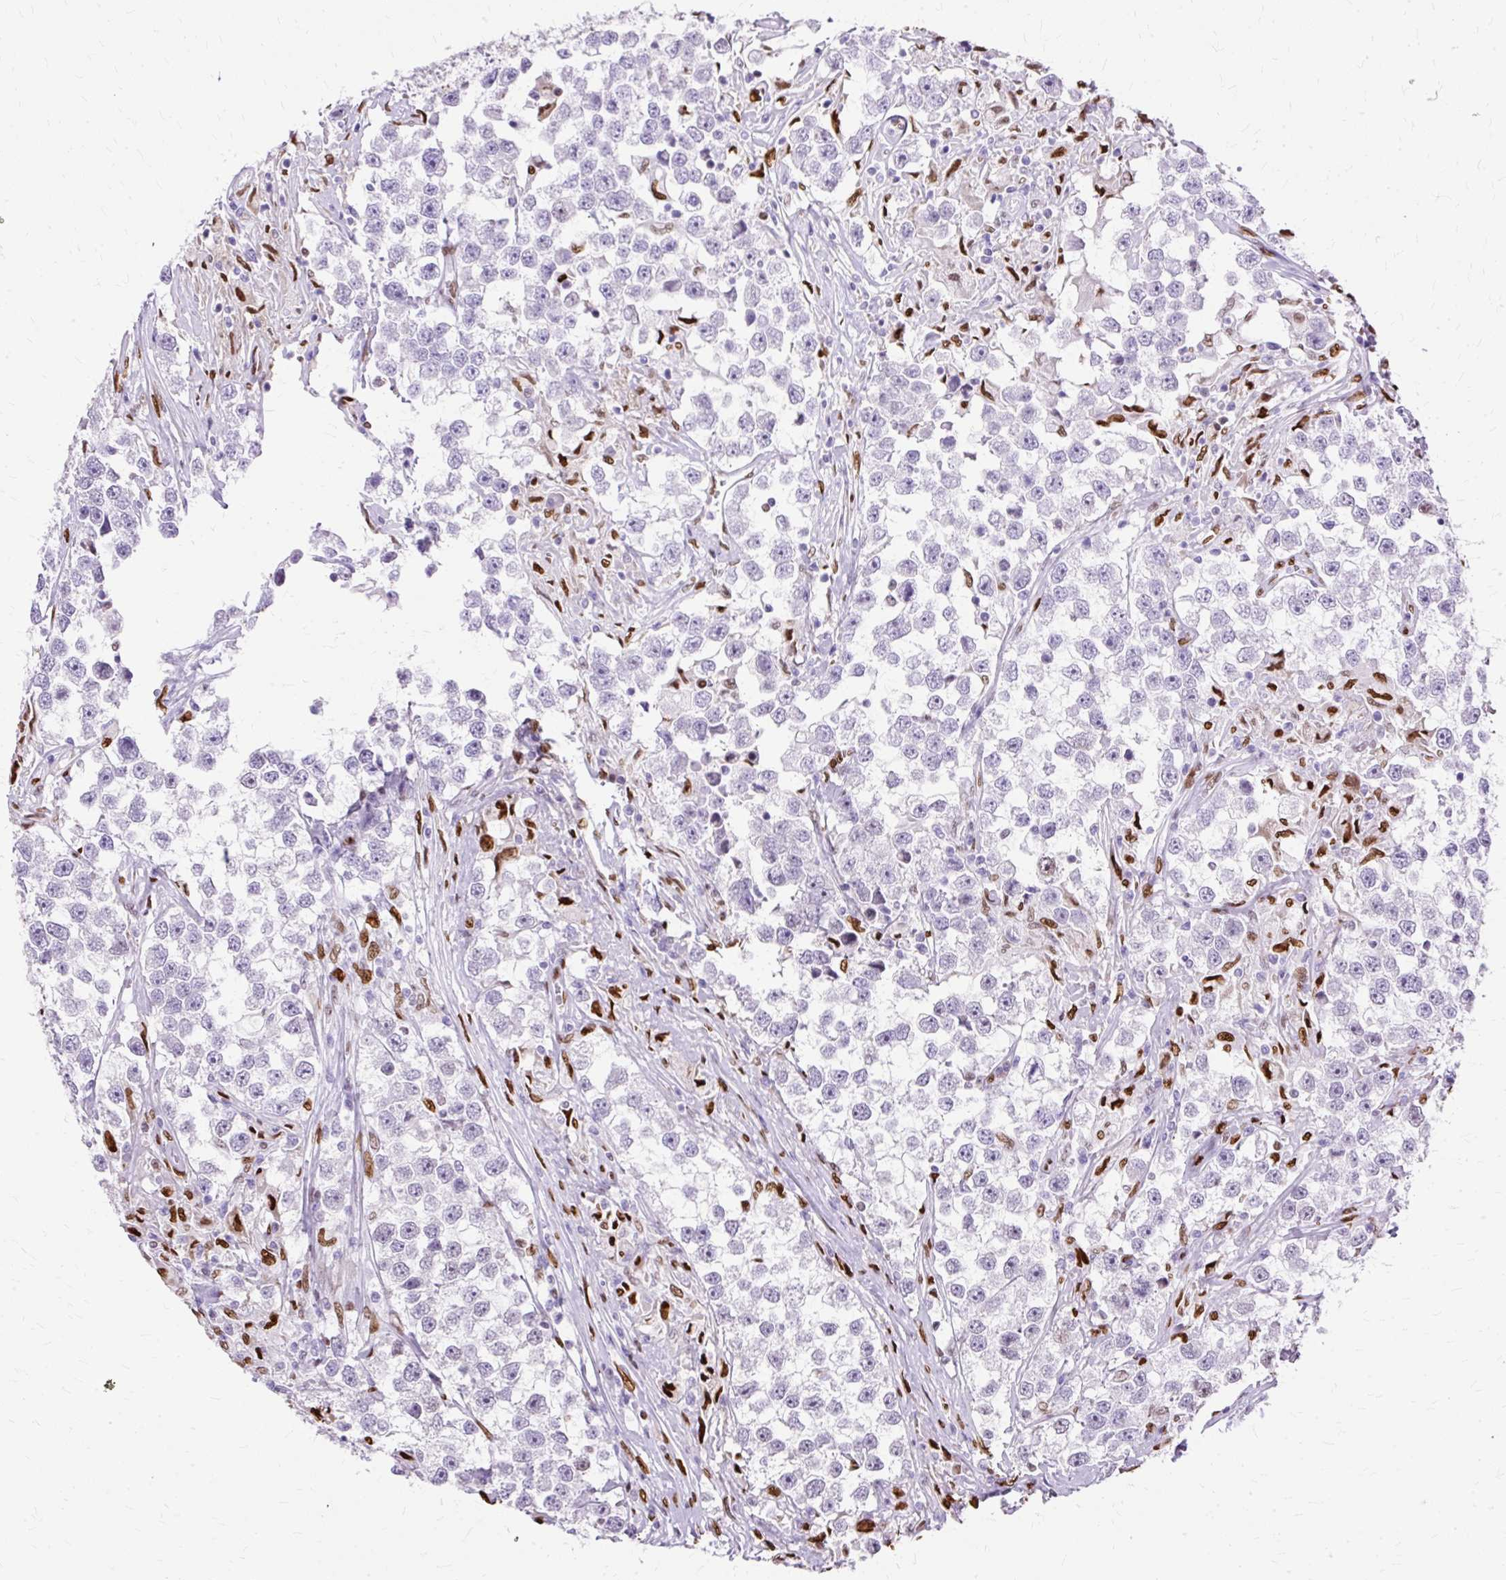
{"staining": {"intensity": "negative", "quantity": "none", "location": "none"}, "tissue": "testis cancer", "cell_type": "Tumor cells", "image_type": "cancer", "snomed": [{"axis": "morphology", "description": "Seminoma, NOS"}, {"axis": "topography", "description": "Testis"}], "caption": "Immunohistochemistry (IHC) photomicrograph of testis cancer stained for a protein (brown), which exhibits no expression in tumor cells.", "gene": "TMEM184C", "patient": {"sex": "male", "age": 46}}